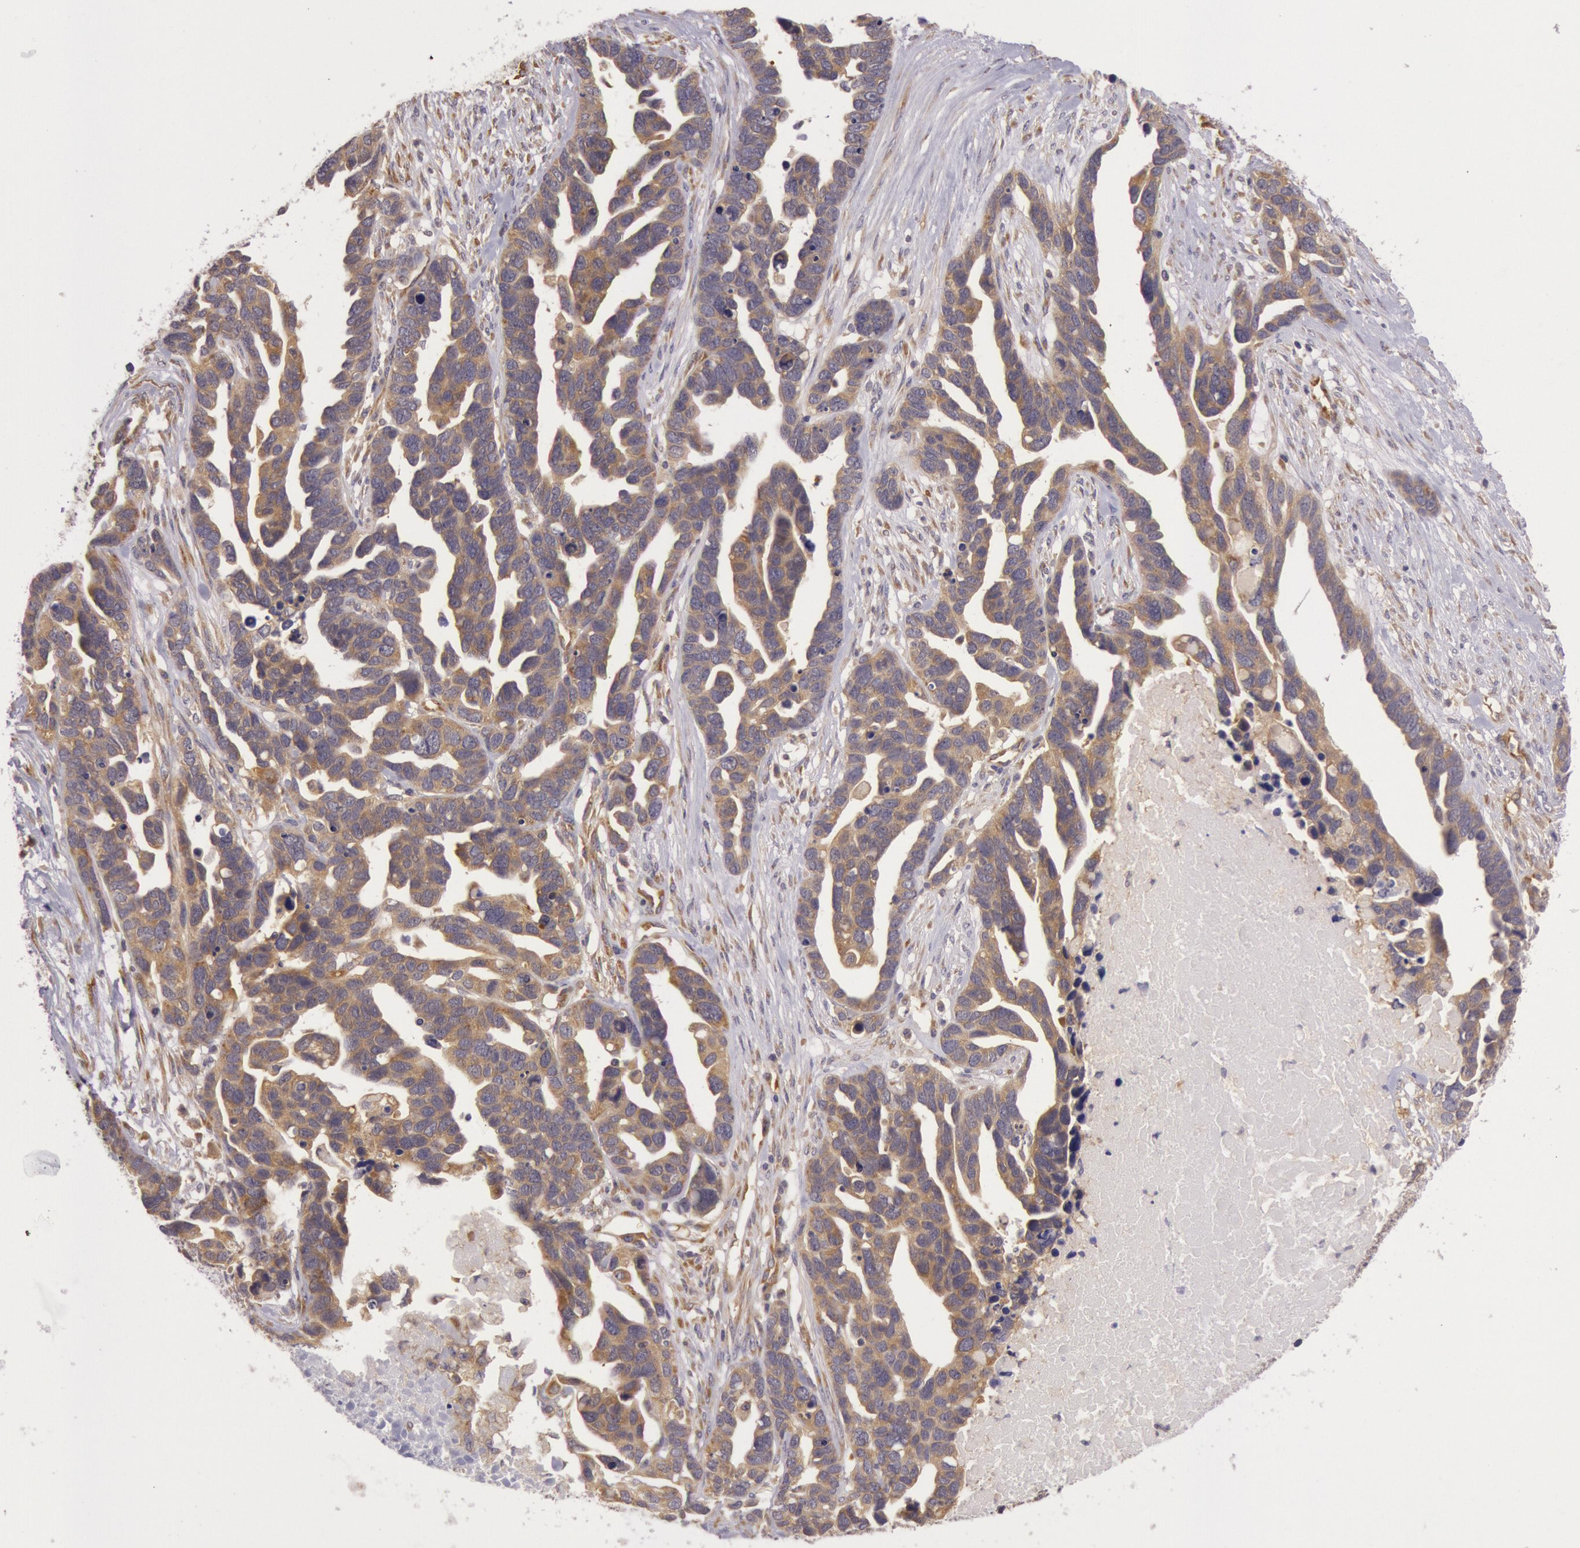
{"staining": {"intensity": "moderate", "quantity": ">75%", "location": "cytoplasmic/membranous"}, "tissue": "ovarian cancer", "cell_type": "Tumor cells", "image_type": "cancer", "snomed": [{"axis": "morphology", "description": "Cystadenocarcinoma, serous, NOS"}, {"axis": "topography", "description": "Ovary"}], "caption": "Immunohistochemical staining of human ovarian serous cystadenocarcinoma shows moderate cytoplasmic/membranous protein positivity in approximately >75% of tumor cells. Nuclei are stained in blue.", "gene": "CHUK", "patient": {"sex": "female", "age": 54}}